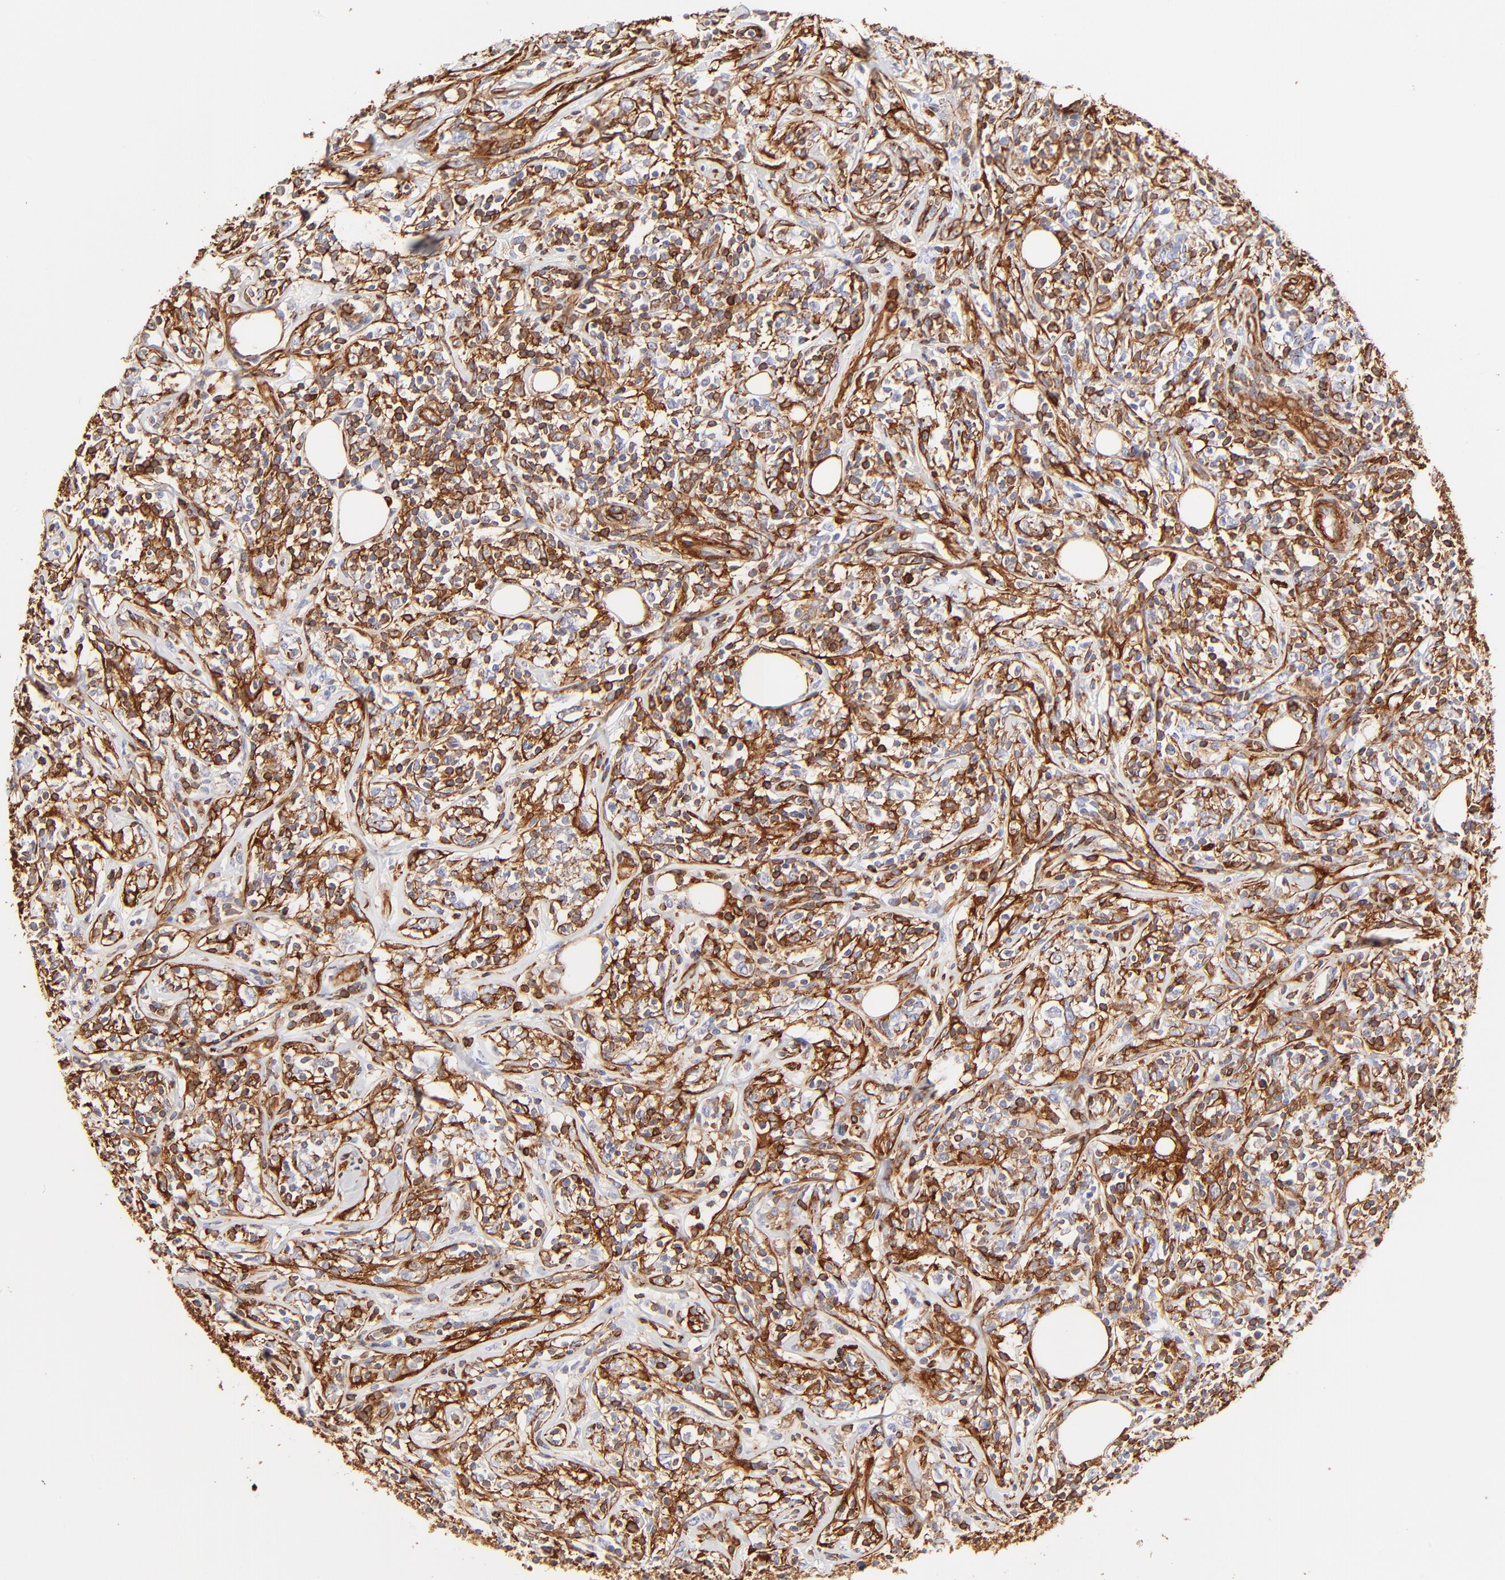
{"staining": {"intensity": "moderate", "quantity": ">75%", "location": "cytoplasmic/membranous"}, "tissue": "lymphoma", "cell_type": "Tumor cells", "image_type": "cancer", "snomed": [{"axis": "morphology", "description": "Malignant lymphoma, non-Hodgkin's type, High grade"}, {"axis": "topography", "description": "Lymph node"}], "caption": "High-magnification brightfield microscopy of lymphoma stained with DAB (3,3'-diaminobenzidine) (brown) and counterstained with hematoxylin (blue). tumor cells exhibit moderate cytoplasmic/membranous positivity is present in about>75% of cells.", "gene": "FLNA", "patient": {"sex": "female", "age": 84}}